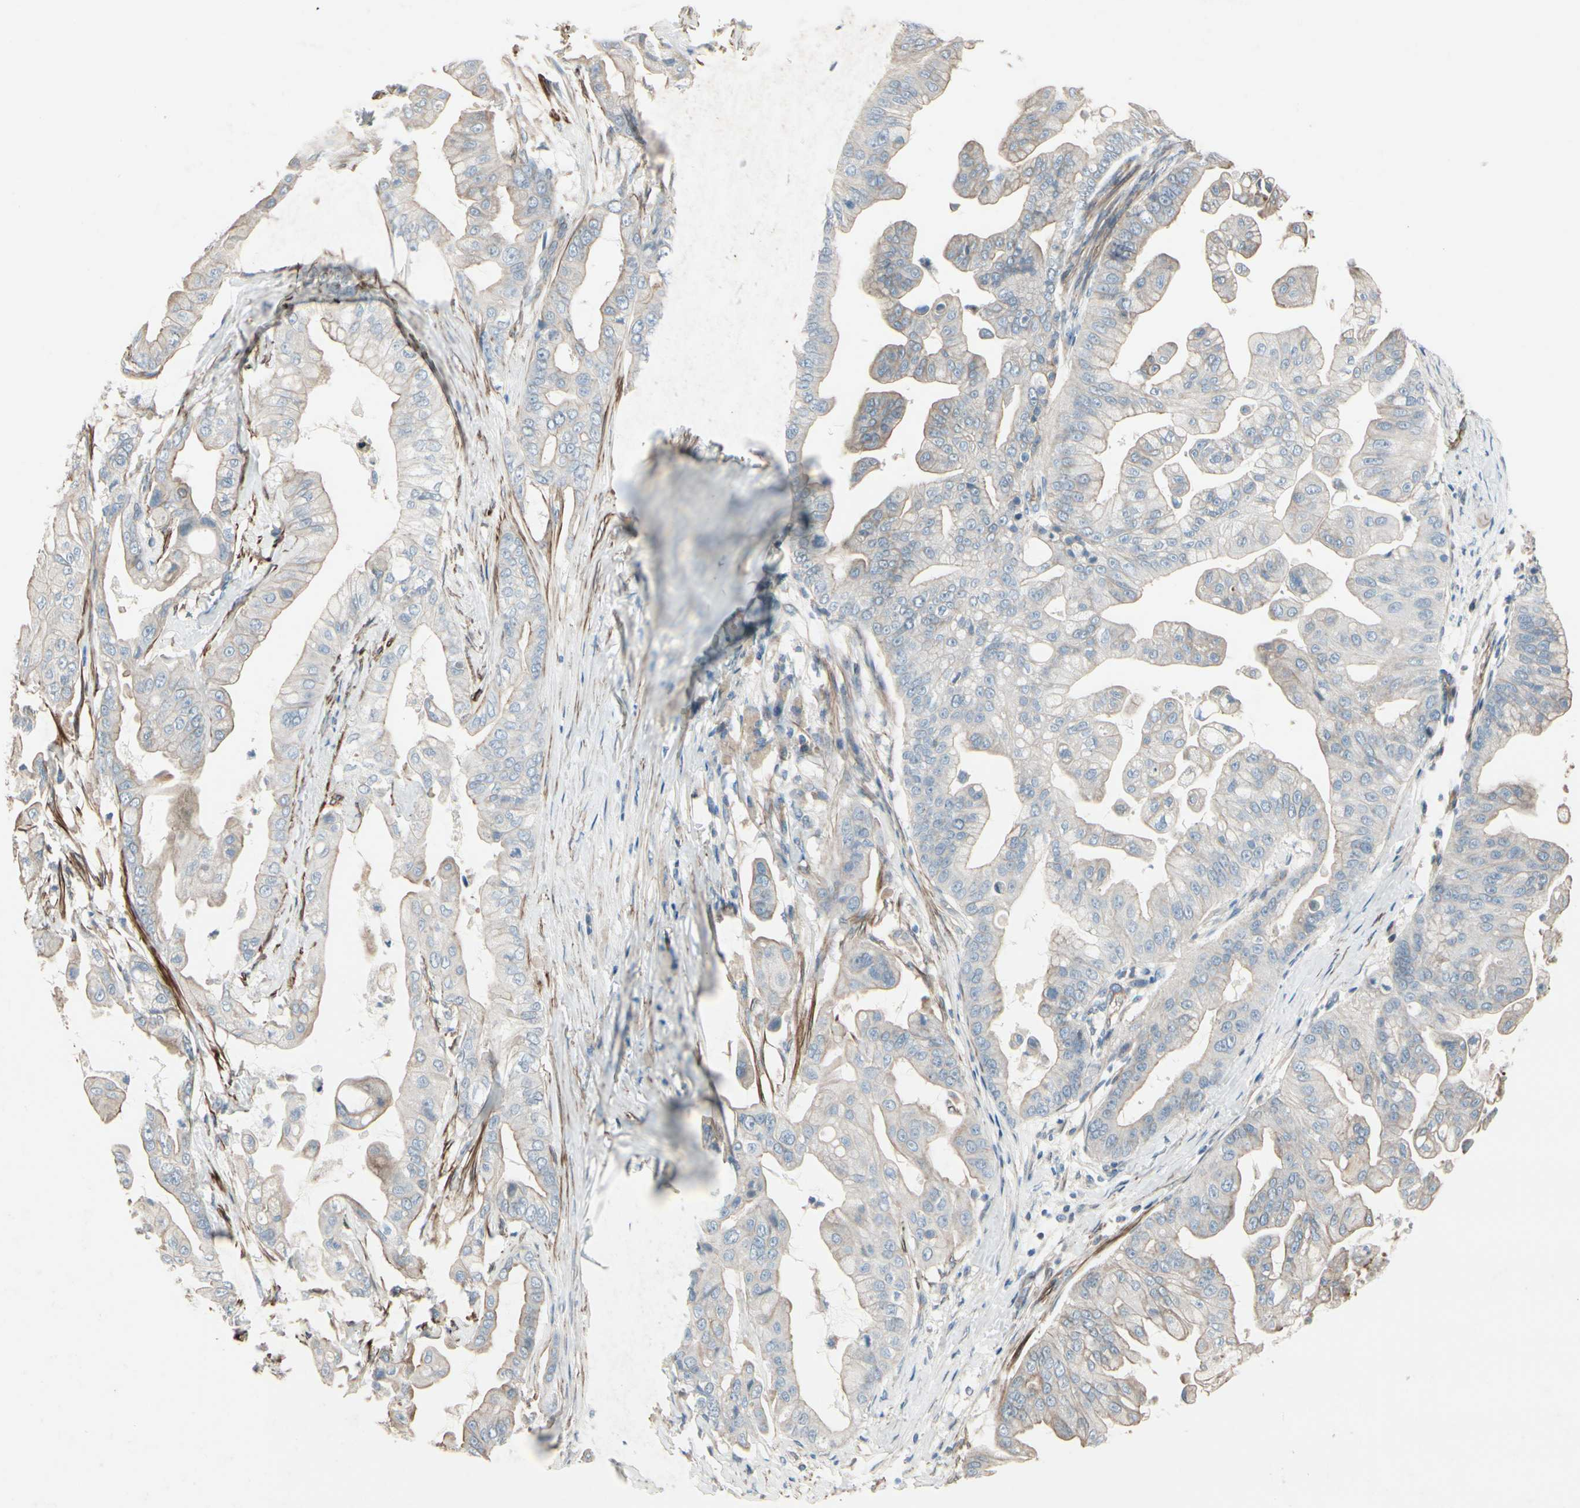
{"staining": {"intensity": "weak", "quantity": "<25%", "location": "cytoplasmic/membranous"}, "tissue": "pancreatic cancer", "cell_type": "Tumor cells", "image_type": "cancer", "snomed": [{"axis": "morphology", "description": "Adenocarcinoma, NOS"}, {"axis": "topography", "description": "Pancreas"}], "caption": "Image shows no significant protein positivity in tumor cells of adenocarcinoma (pancreatic).", "gene": "TPM1", "patient": {"sex": "female", "age": 75}}